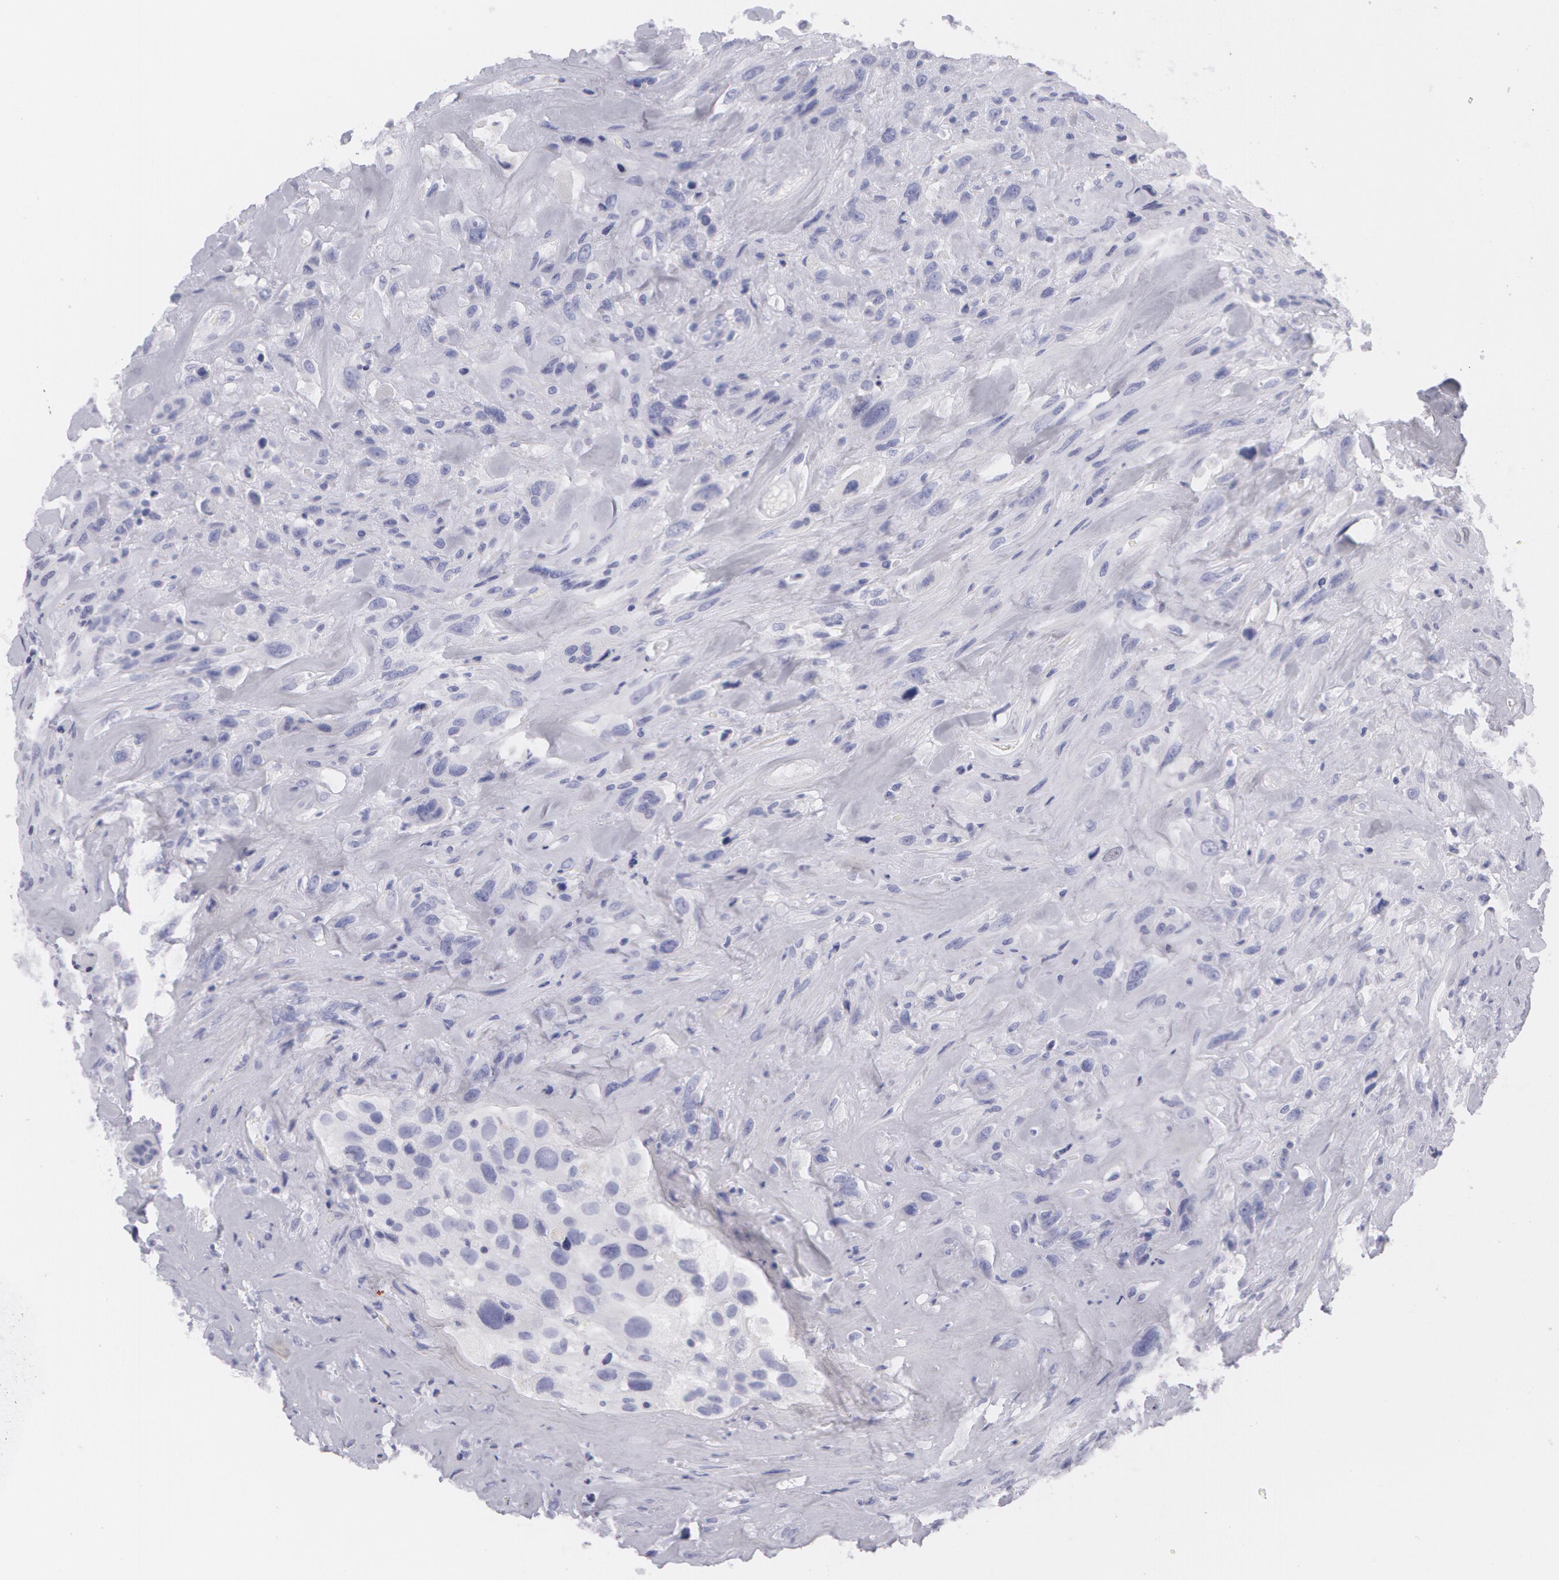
{"staining": {"intensity": "negative", "quantity": "none", "location": "none"}, "tissue": "breast cancer", "cell_type": "Tumor cells", "image_type": "cancer", "snomed": [{"axis": "morphology", "description": "Neoplasm, malignant, NOS"}, {"axis": "topography", "description": "Breast"}], "caption": "Immunohistochemistry histopathology image of breast cancer (neoplasm (malignant)) stained for a protein (brown), which reveals no expression in tumor cells.", "gene": "AMACR", "patient": {"sex": "female", "age": 50}}